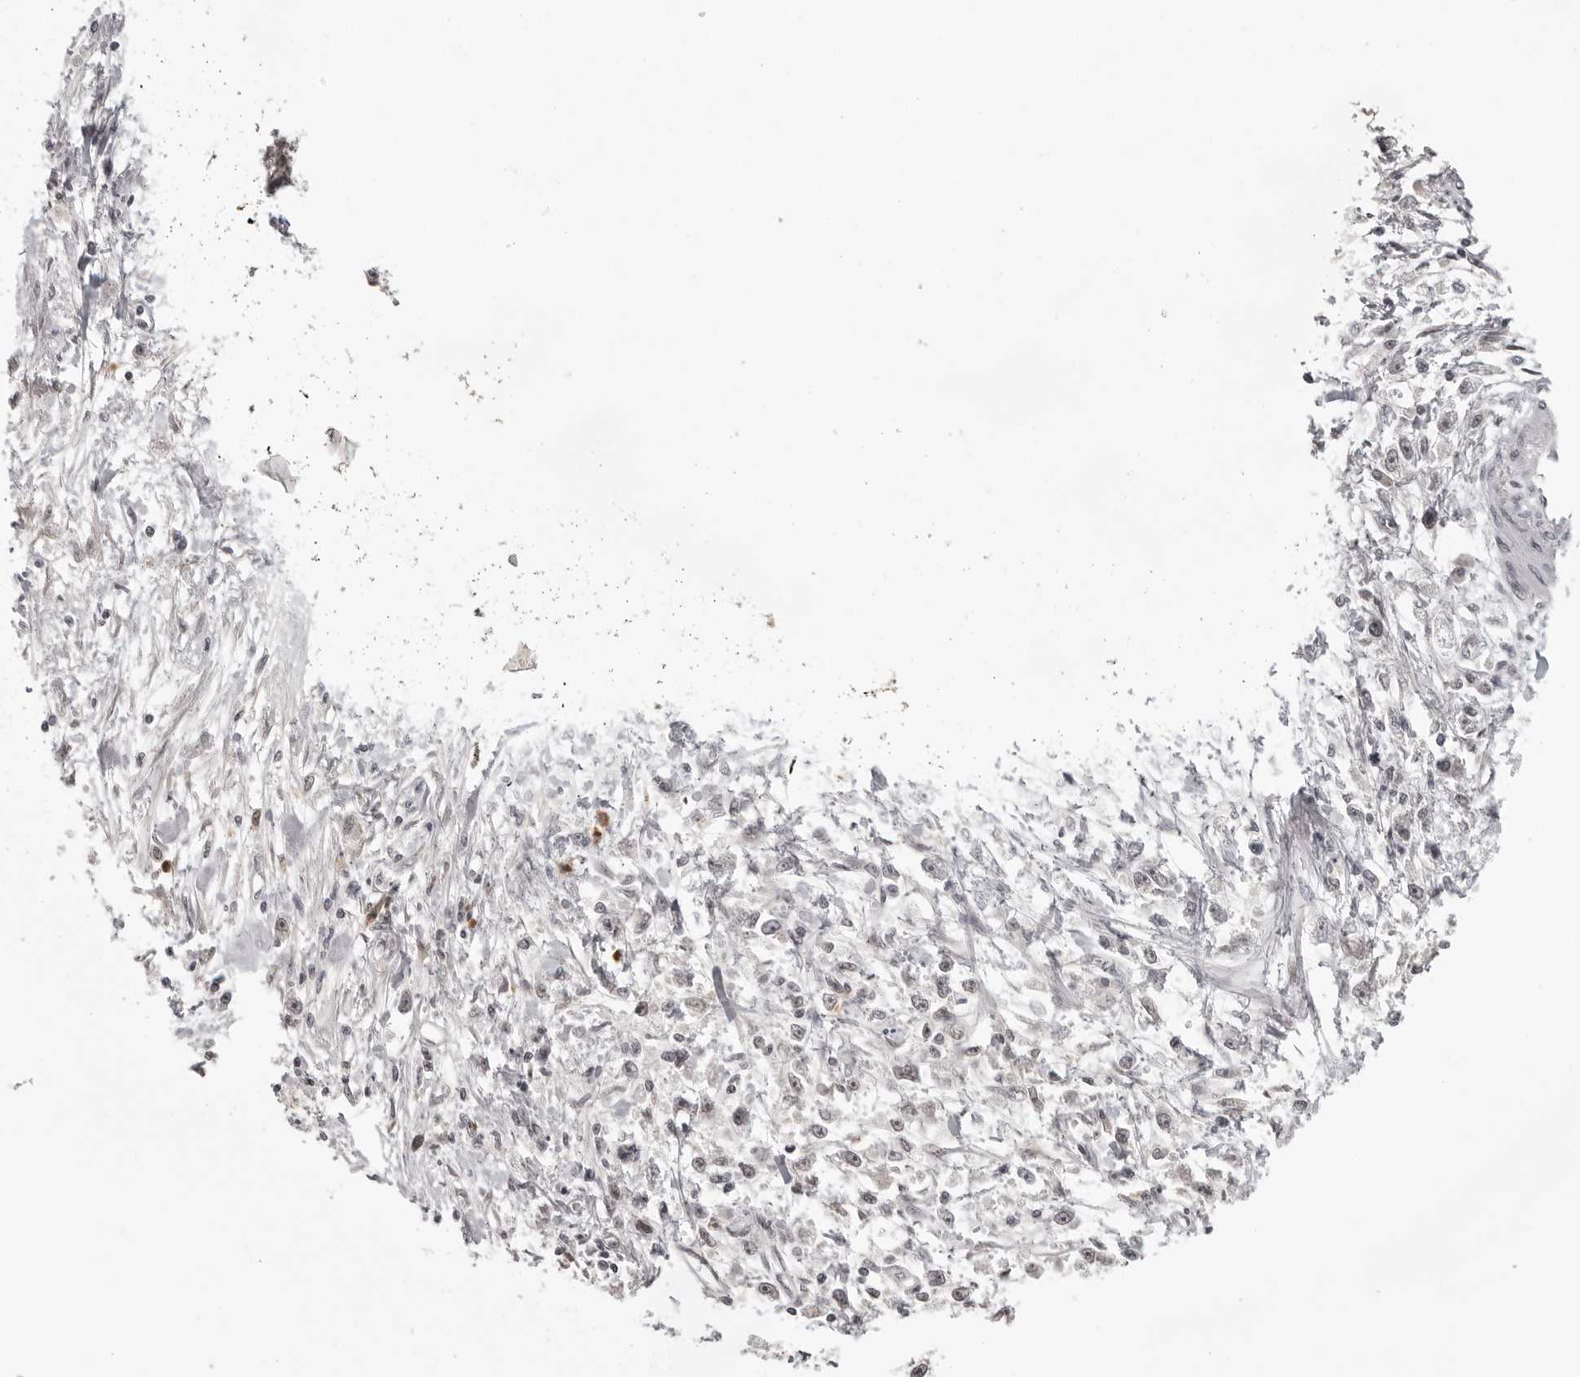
{"staining": {"intensity": "negative", "quantity": "none", "location": "none"}, "tissue": "stomach cancer", "cell_type": "Tumor cells", "image_type": "cancer", "snomed": [{"axis": "morphology", "description": "Adenocarcinoma, NOS"}, {"axis": "topography", "description": "Stomach"}], "caption": "Stomach adenocarcinoma was stained to show a protein in brown. There is no significant expression in tumor cells. The staining was performed using DAB (3,3'-diaminobenzidine) to visualize the protein expression in brown, while the nuclei were stained in blue with hematoxylin (Magnification: 20x).", "gene": "PEG3", "patient": {"sex": "female", "age": 59}}